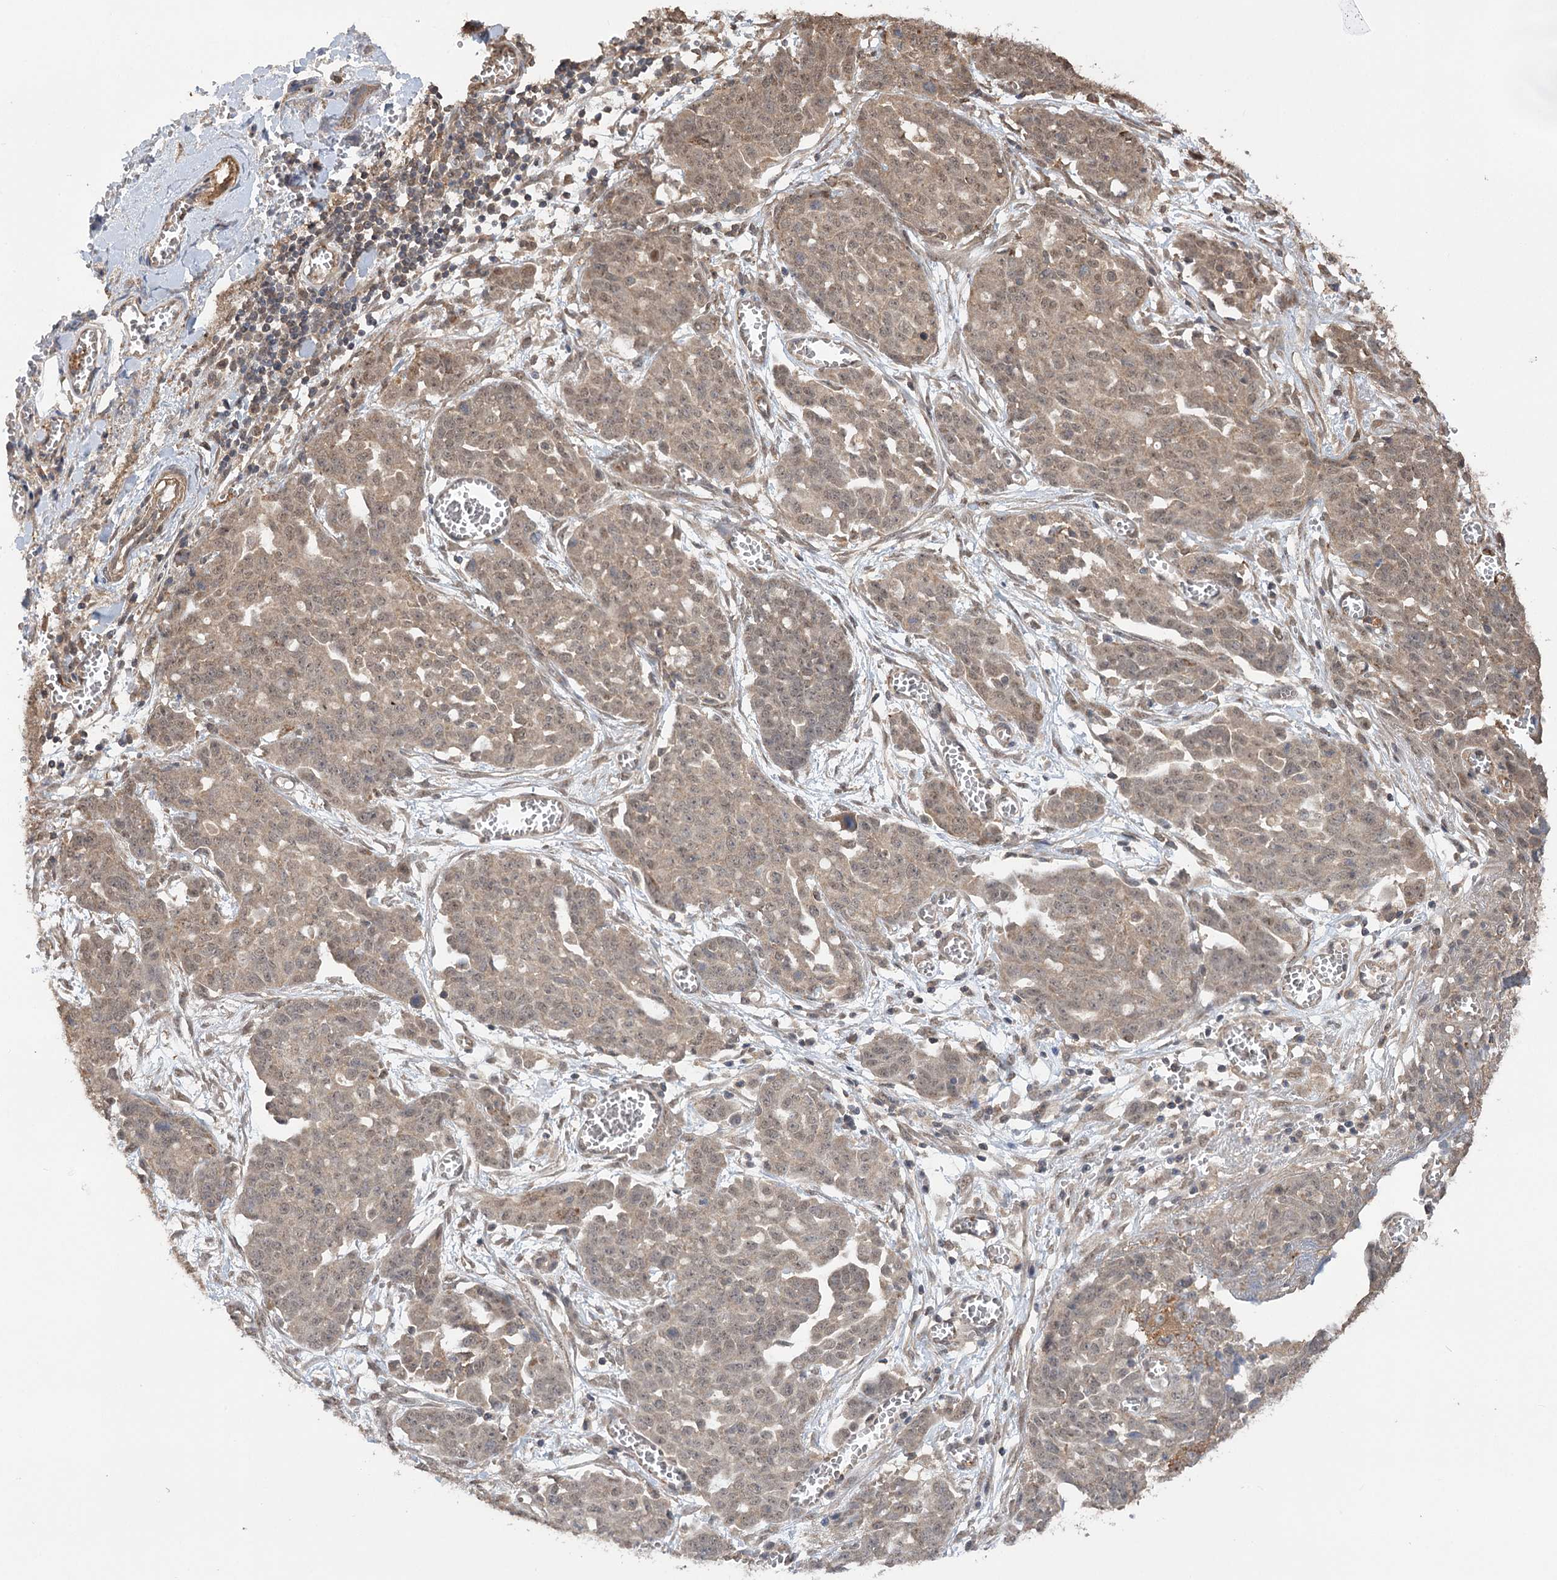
{"staining": {"intensity": "moderate", "quantity": ">75%", "location": "cytoplasmic/membranous,nuclear"}, "tissue": "ovarian cancer", "cell_type": "Tumor cells", "image_type": "cancer", "snomed": [{"axis": "morphology", "description": "Cystadenocarcinoma, serous, NOS"}, {"axis": "topography", "description": "Soft tissue"}, {"axis": "topography", "description": "Ovary"}], "caption": "Human serous cystadenocarcinoma (ovarian) stained with a protein marker displays moderate staining in tumor cells.", "gene": "TENM2", "patient": {"sex": "female", "age": 57}}